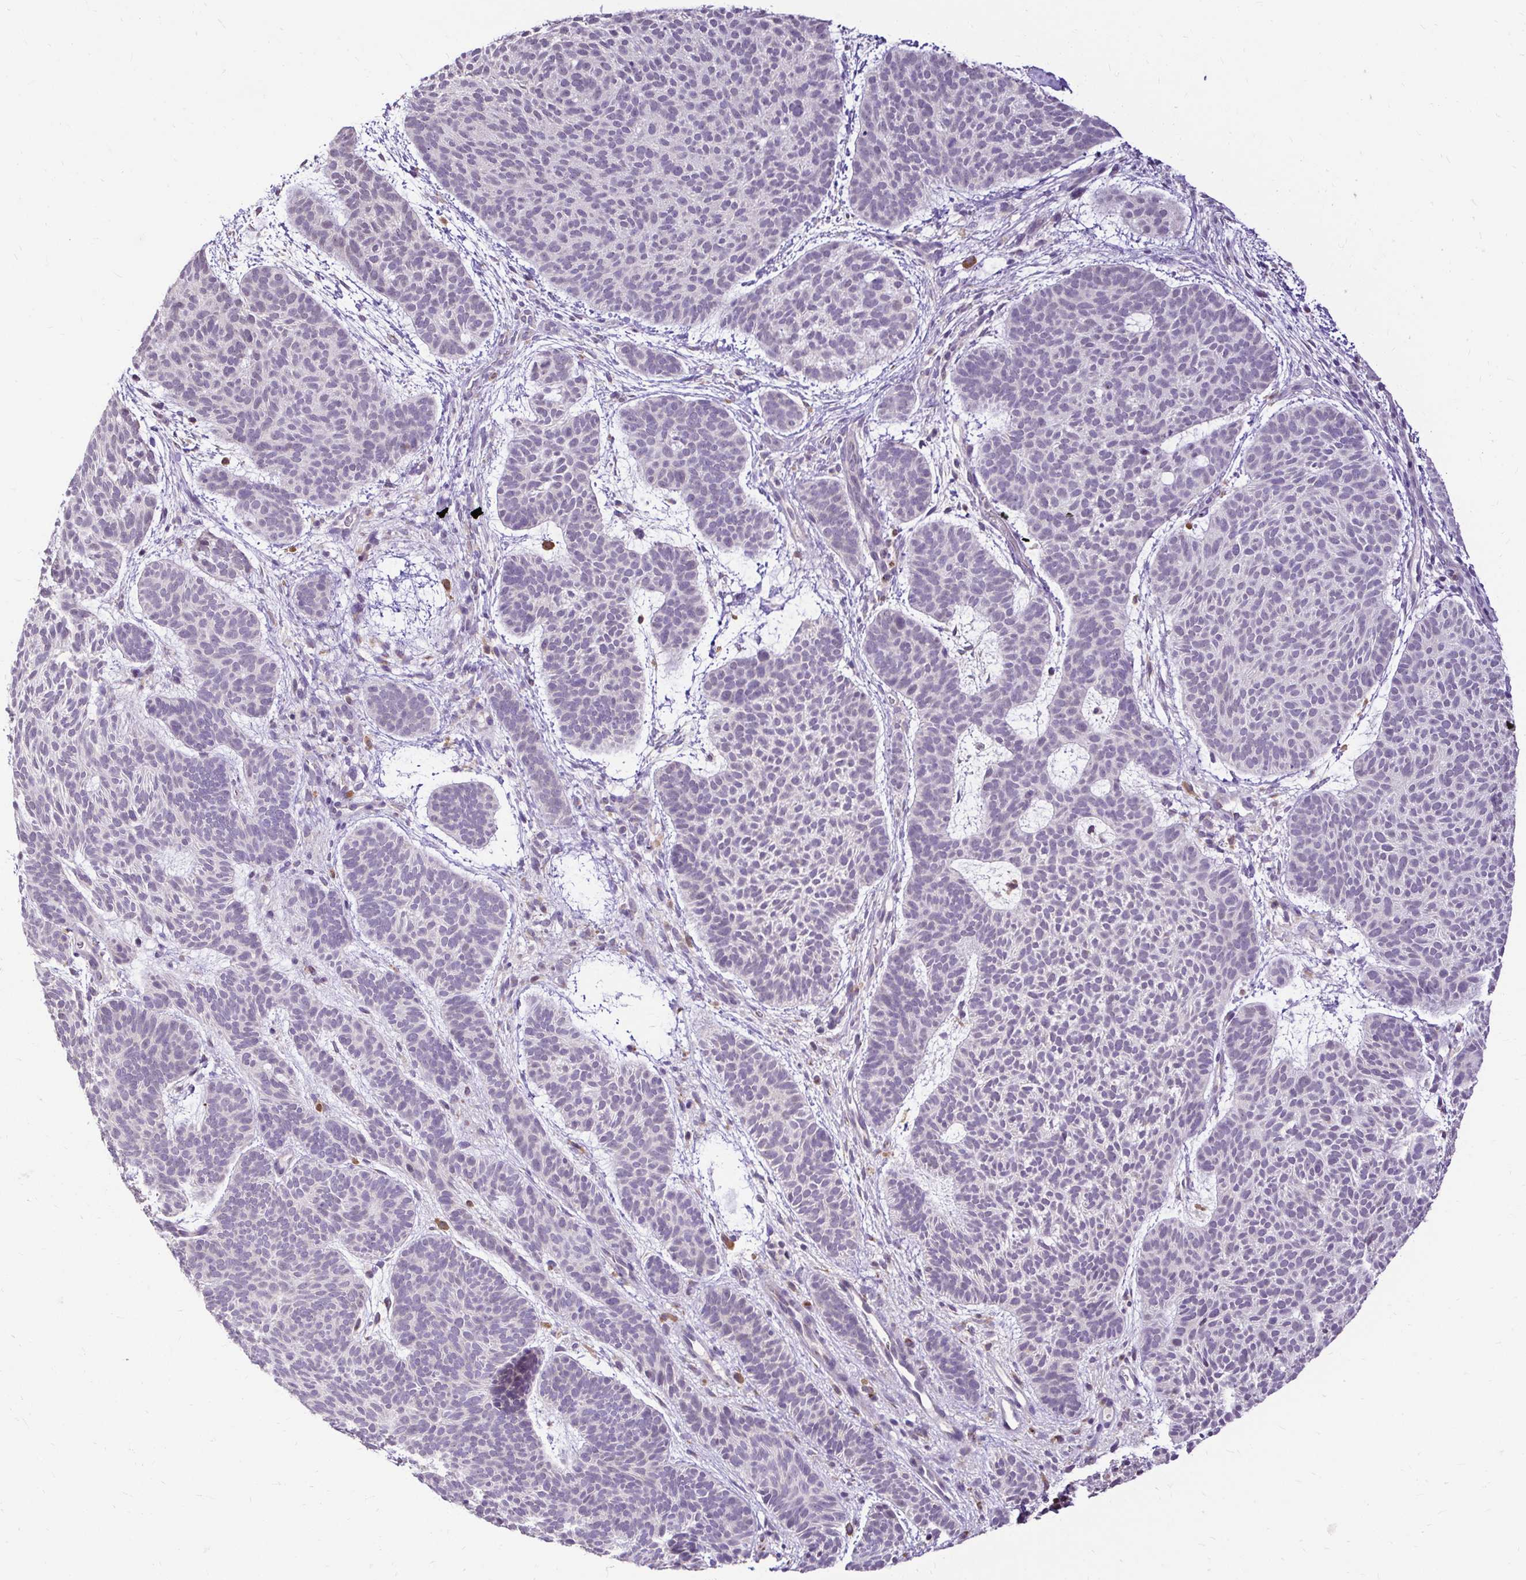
{"staining": {"intensity": "negative", "quantity": "none", "location": "none"}, "tissue": "skin cancer", "cell_type": "Tumor cells", "image_type": "cancer", "snomed": [{"axis": "morphology", "description": "Basal cell carcinoma"}, {"axis": "topography", "description": "Skin"}, {"axis": "topography", "description": "Skin of face"}], "caption": "Immunohistochemistry (IHC) of human skin cancer (basal cell carcinoma) demonstrates no staining in tumor cells.", "gene": "KIAA1210", "patient": {"sex": "male", "age": 73}}